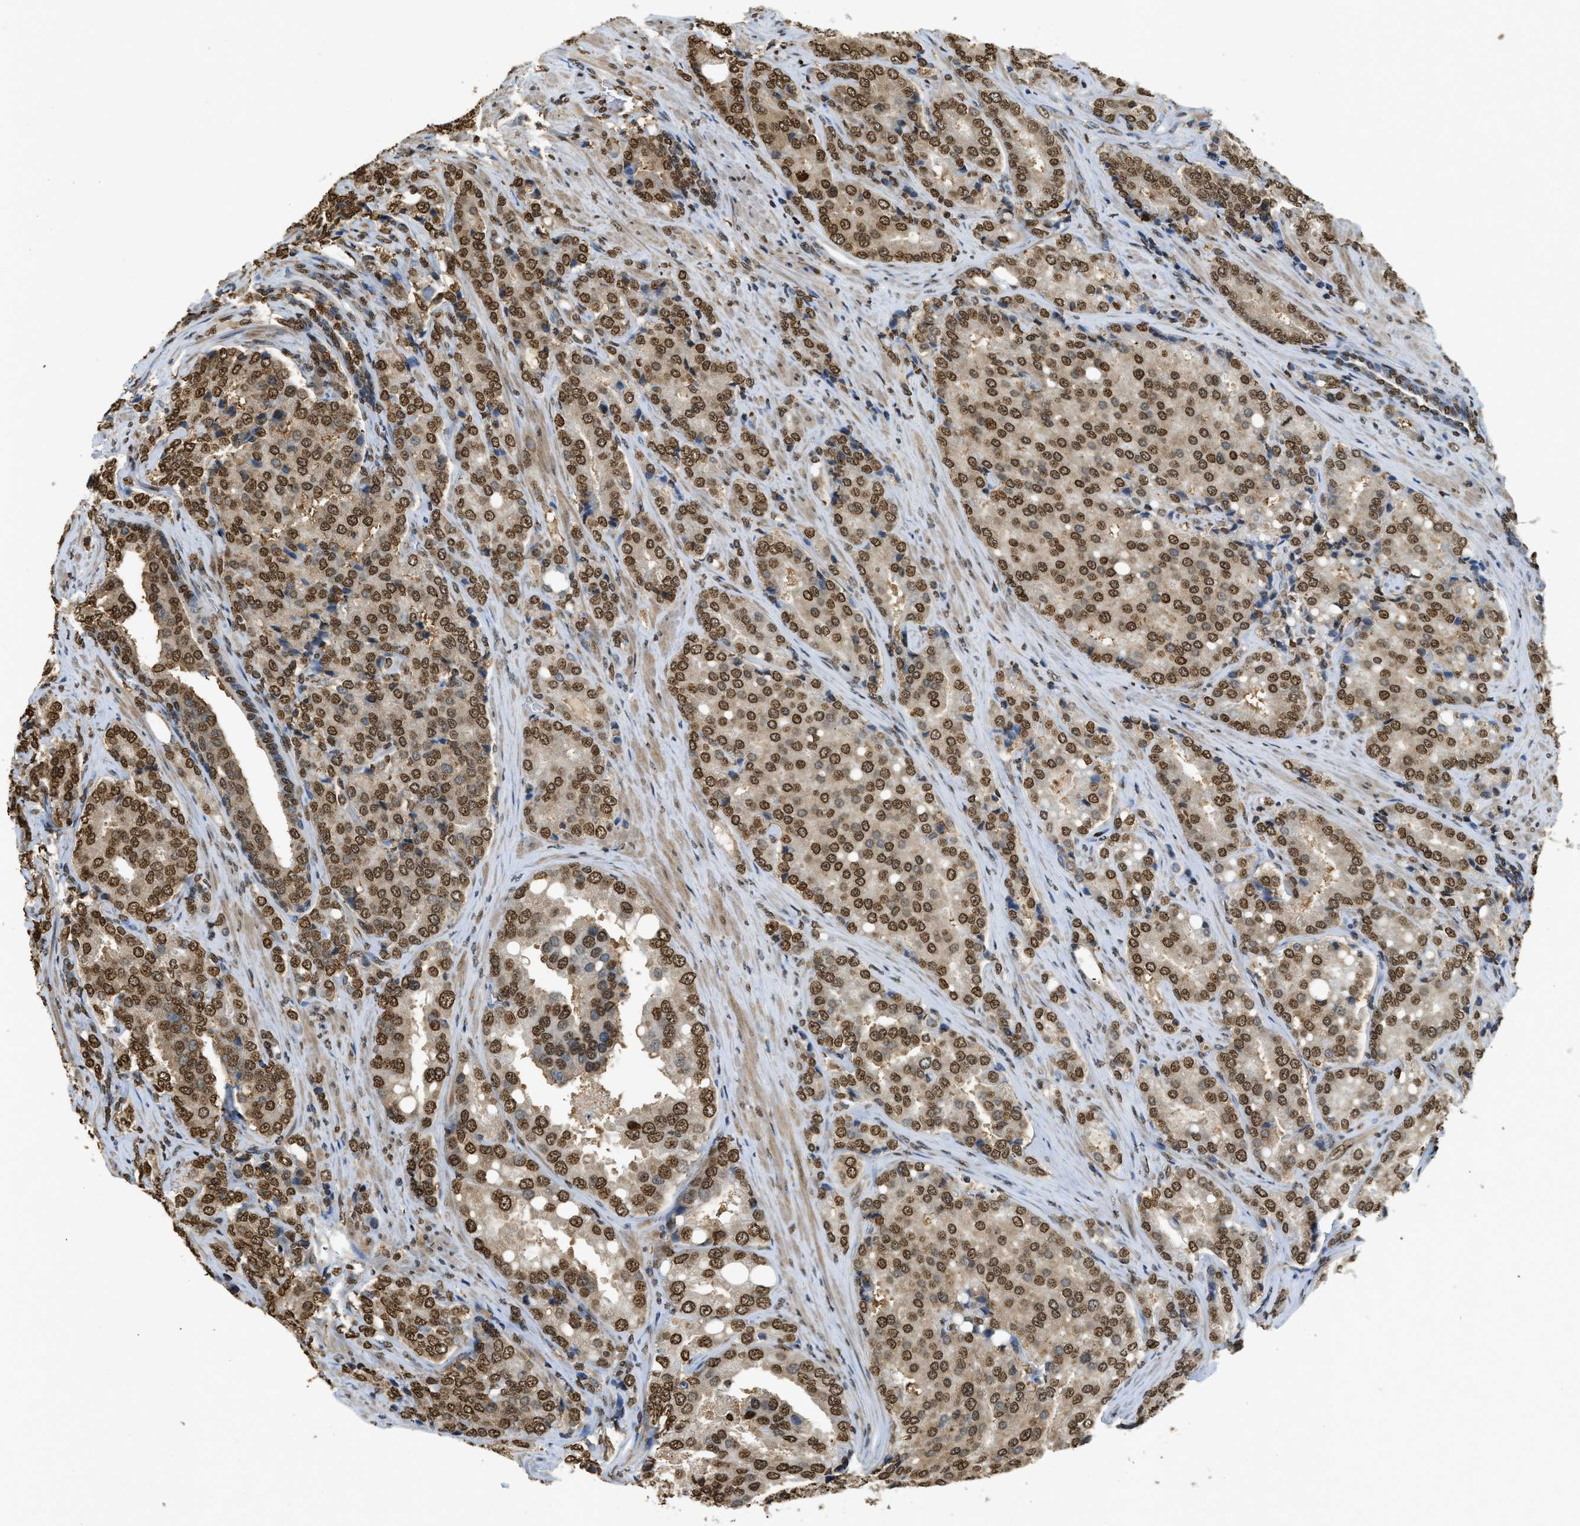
{"staining": {"intensity": "strong", "quantity": ">75%", "location": "cytoplasmic/membranous,nuclear"}, "tissue": "prostate cancer", "cell_type": "Tumor cells", "image_type": "cancer", "snomed": [{"axis": "morphology", "description": "Adenocarcinoma, High grade"}, {"axis": "topography", "description": "Prostate"}], "caption": "Immunohistochemical staining of human prostate cancer shows high levels of strong cytoplasmic/membranous and nuclear protein positivity in approximately >75% of tumor cells. Immunohistochemistry stains the protein in brown and the nuclei are stained blue.", "gene": "NR5A2", "patient": {"sex": "male", "age": 50}}